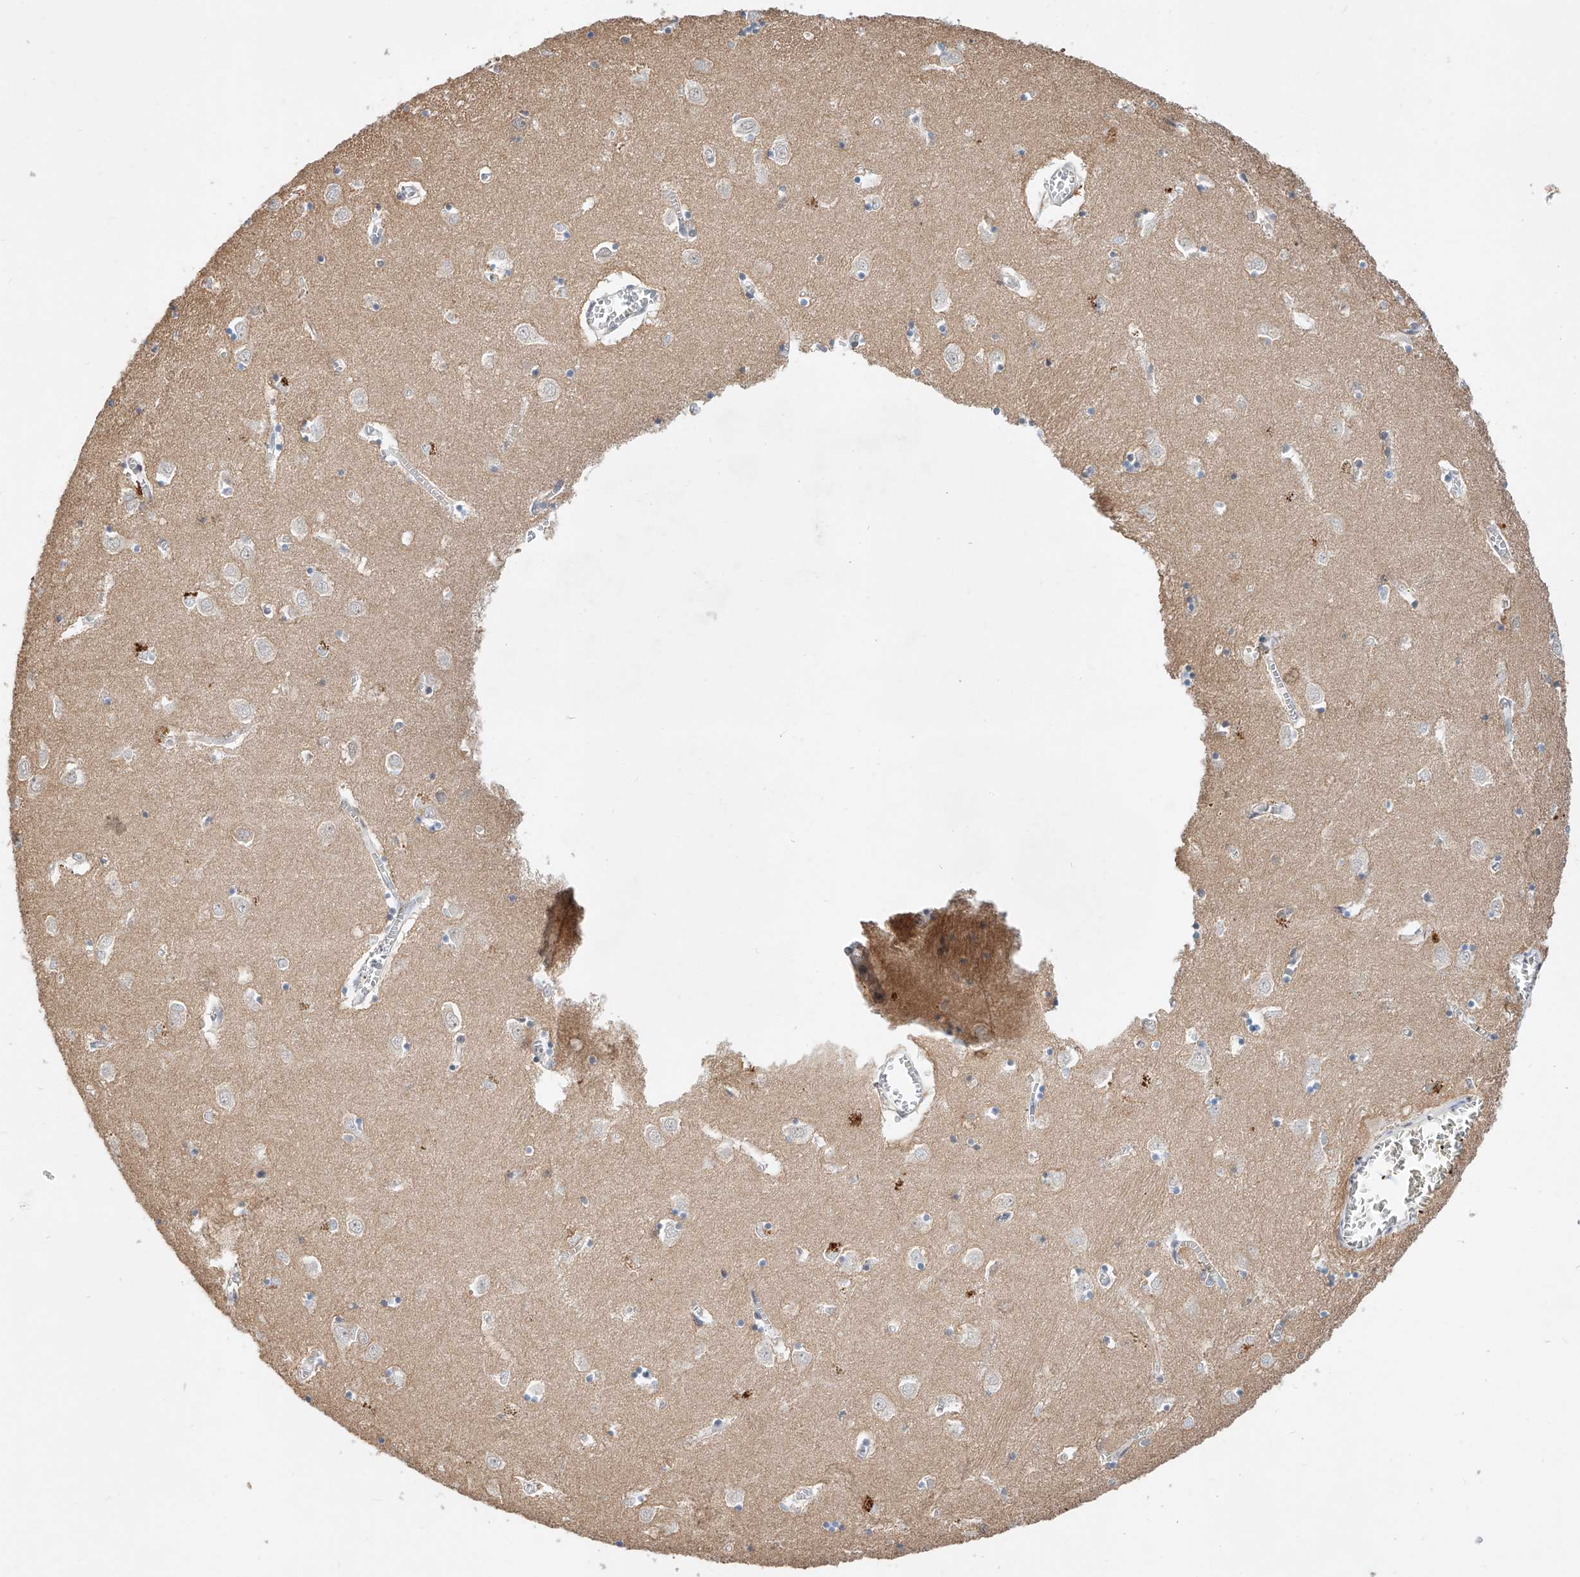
{"staining": {"intensity": "negative", "quantity": "none", "location": "none"}, "tissue": "caudate", "cell_type": "Glial cells", "image_type": "normal", "snomed": [{"axis": "morphology", "description": "Normal tissue, NOS"}, {"axis": "topography", "description": "Lateral ventricle wall"}], "caption": "A micrograph of human caudate is negative for staining in glial cells. Brightfield microscopy of immunohistochemistry (IHC) stained with DAB (3,3'-diaminobenzidine) (brown) and hematoxylin (blue), captured at high magnification.", "gene": "DIRAS3", "patient": {"sex": "male", "age": 70}}